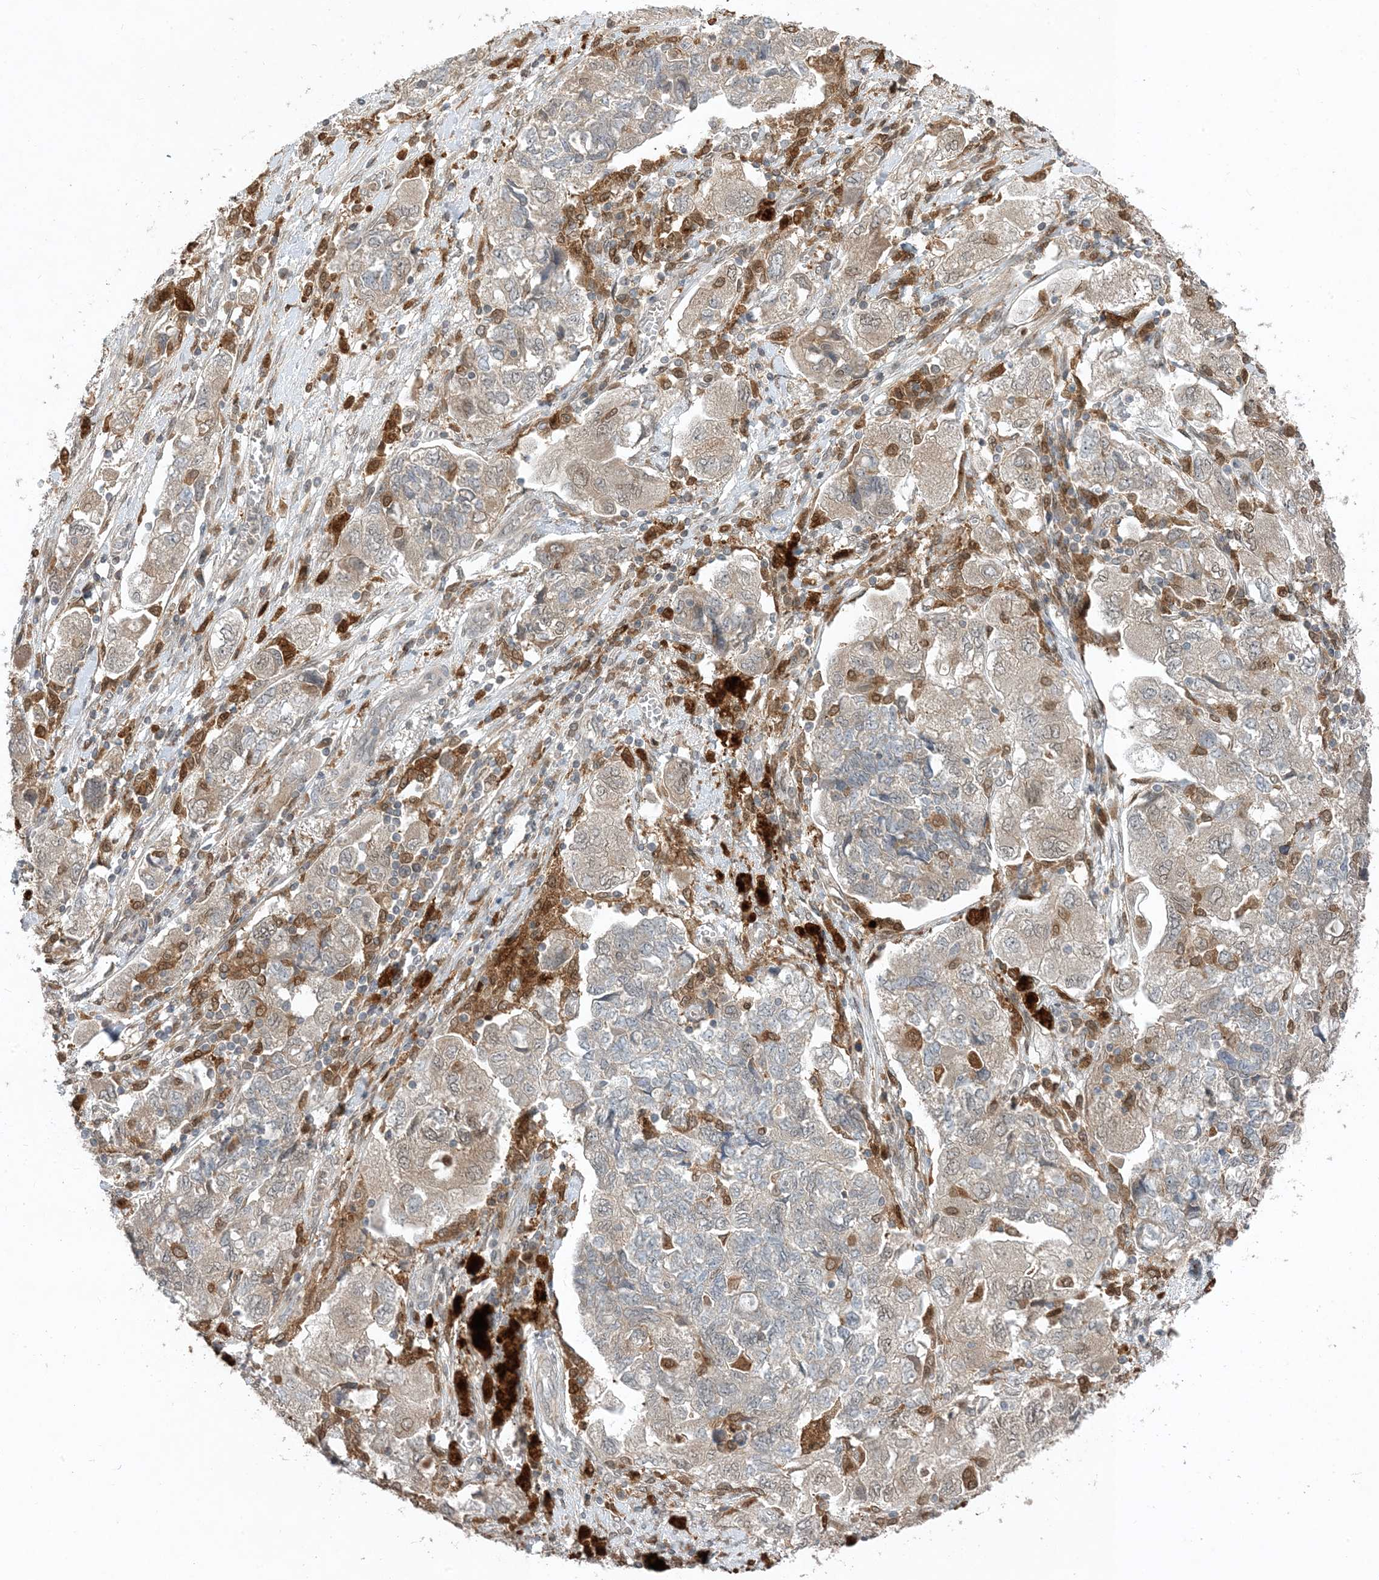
{"staining": {"intensity": "weak", "quantity": "<25%", "location": "nuclear"}, "tissue": "ovarian cancer", "cell_type": "Tumor cells", "image_type": "cancer", "snomed": [{"axis": "morphology", "description": "Carcinoma, NOS"}, {"axis": "morphology", "description": "Cystadenocarcinoma, serous, NOS"}, {"axis": "topography", "description": "Ovary"}], "caption": "IHC image of ovarian carcinoma stained for a protein (brown), which demonstrates no expression in tumor cells. (DAB (3,3'-diaminobenzidine) immunohistochemistry visualized using brightfield microscopy, high magnification).", "gene": "NAGK", "patient": {"sex": "female", "age": 69}}